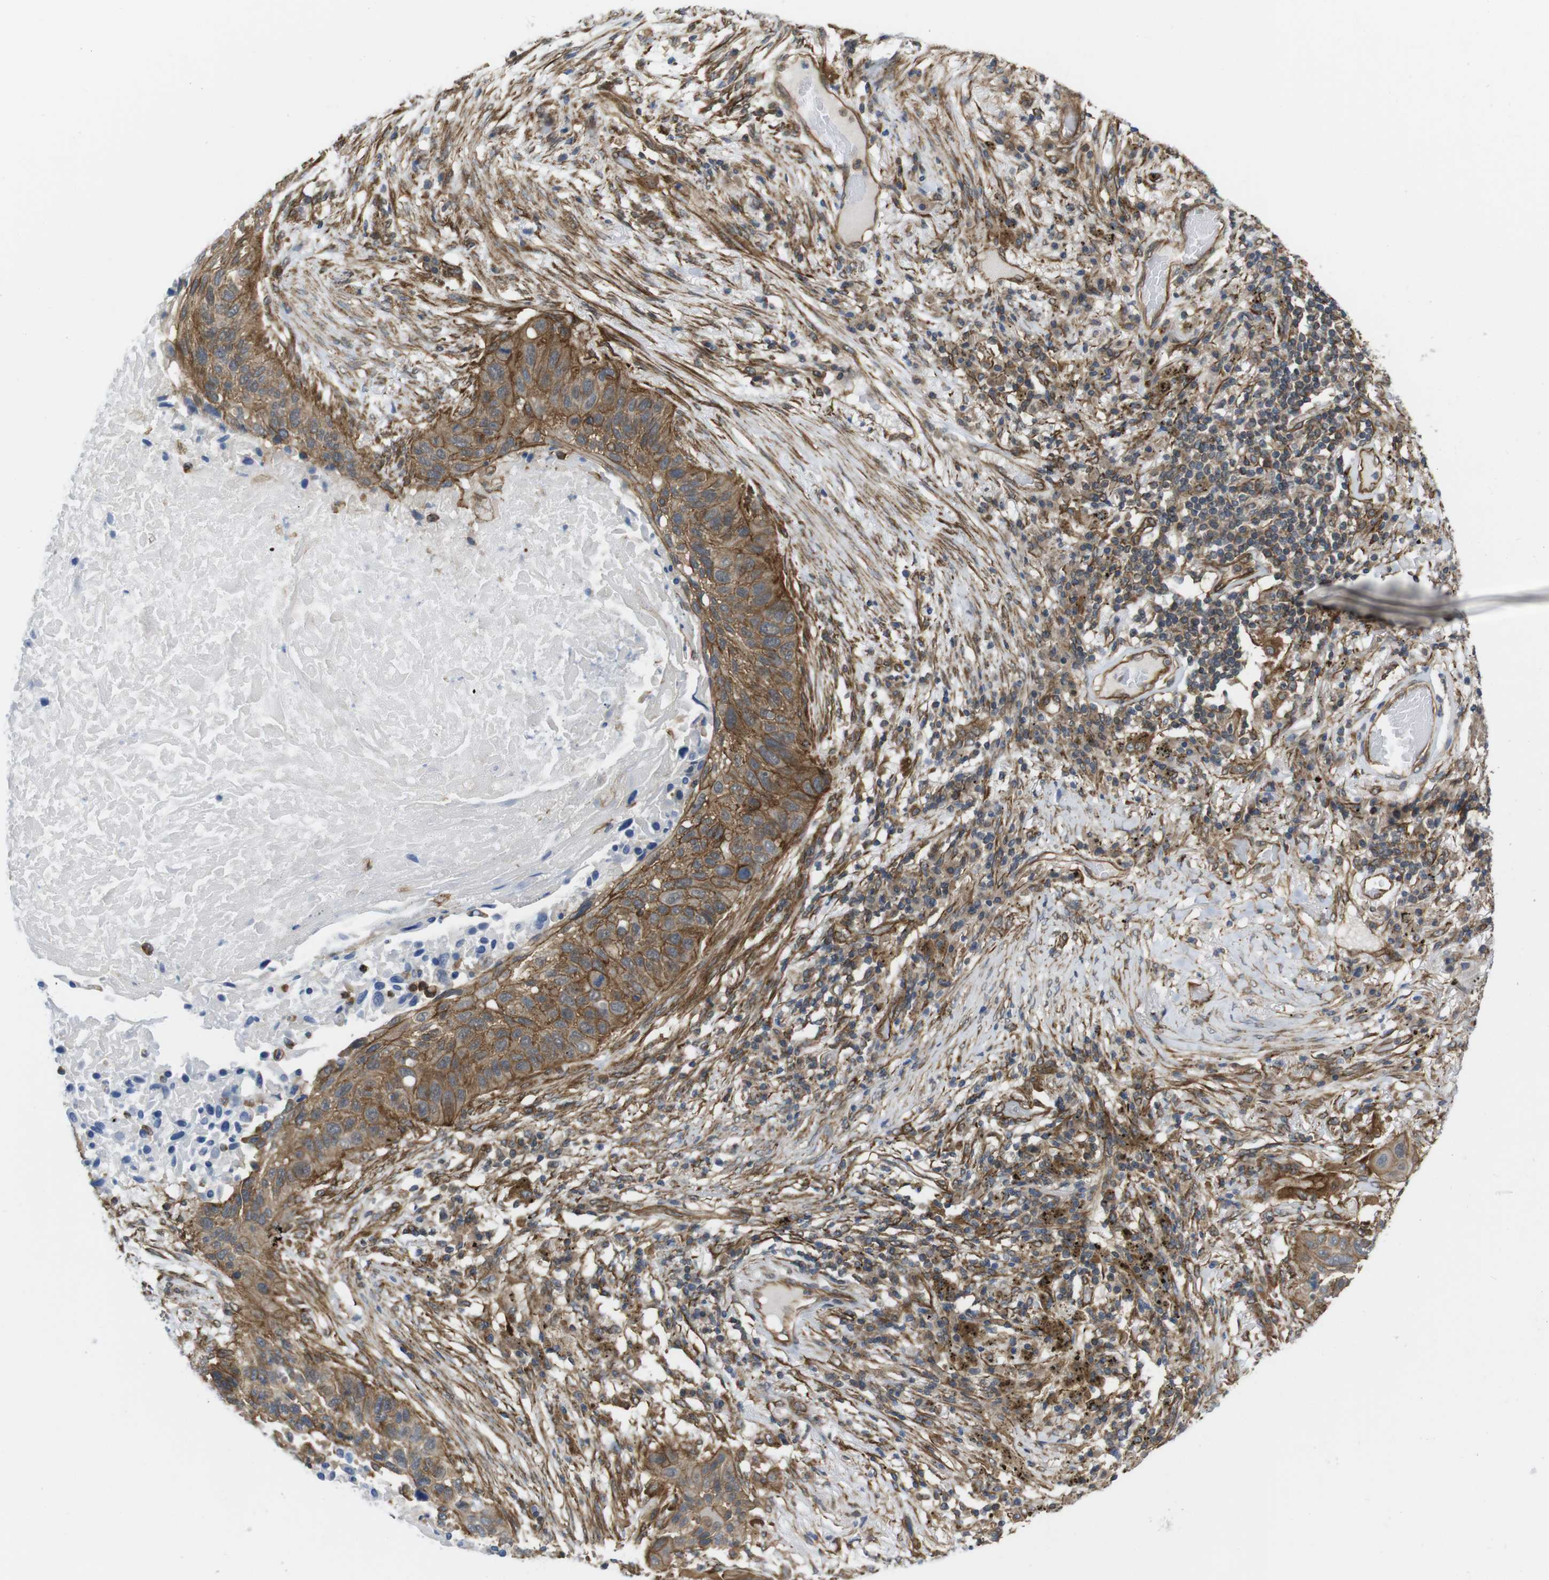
{"staining": {"intensity": "moderate", "quantity": ">75%", "location": "cytoplasmic/membranous"}, "tissue": "lung cancer", "cell_type": "Tumor cells", "image_type": "cancer", "snomed": [{"axis": "morphology", "description": "Squamous cell carcinoma, NOS"}, {"axis": "topography", "description": "Lung"}], "caption": "Brown immunohistochemical staining in lung cancer shows moderate cytoplasmic/membranous staining in about >75% of tumor cells. (Brightfield microscopy of DAB IHC at high magnification).", "gene": "ZDHHC5", "patient": {"sex": "male", "age": 57}}